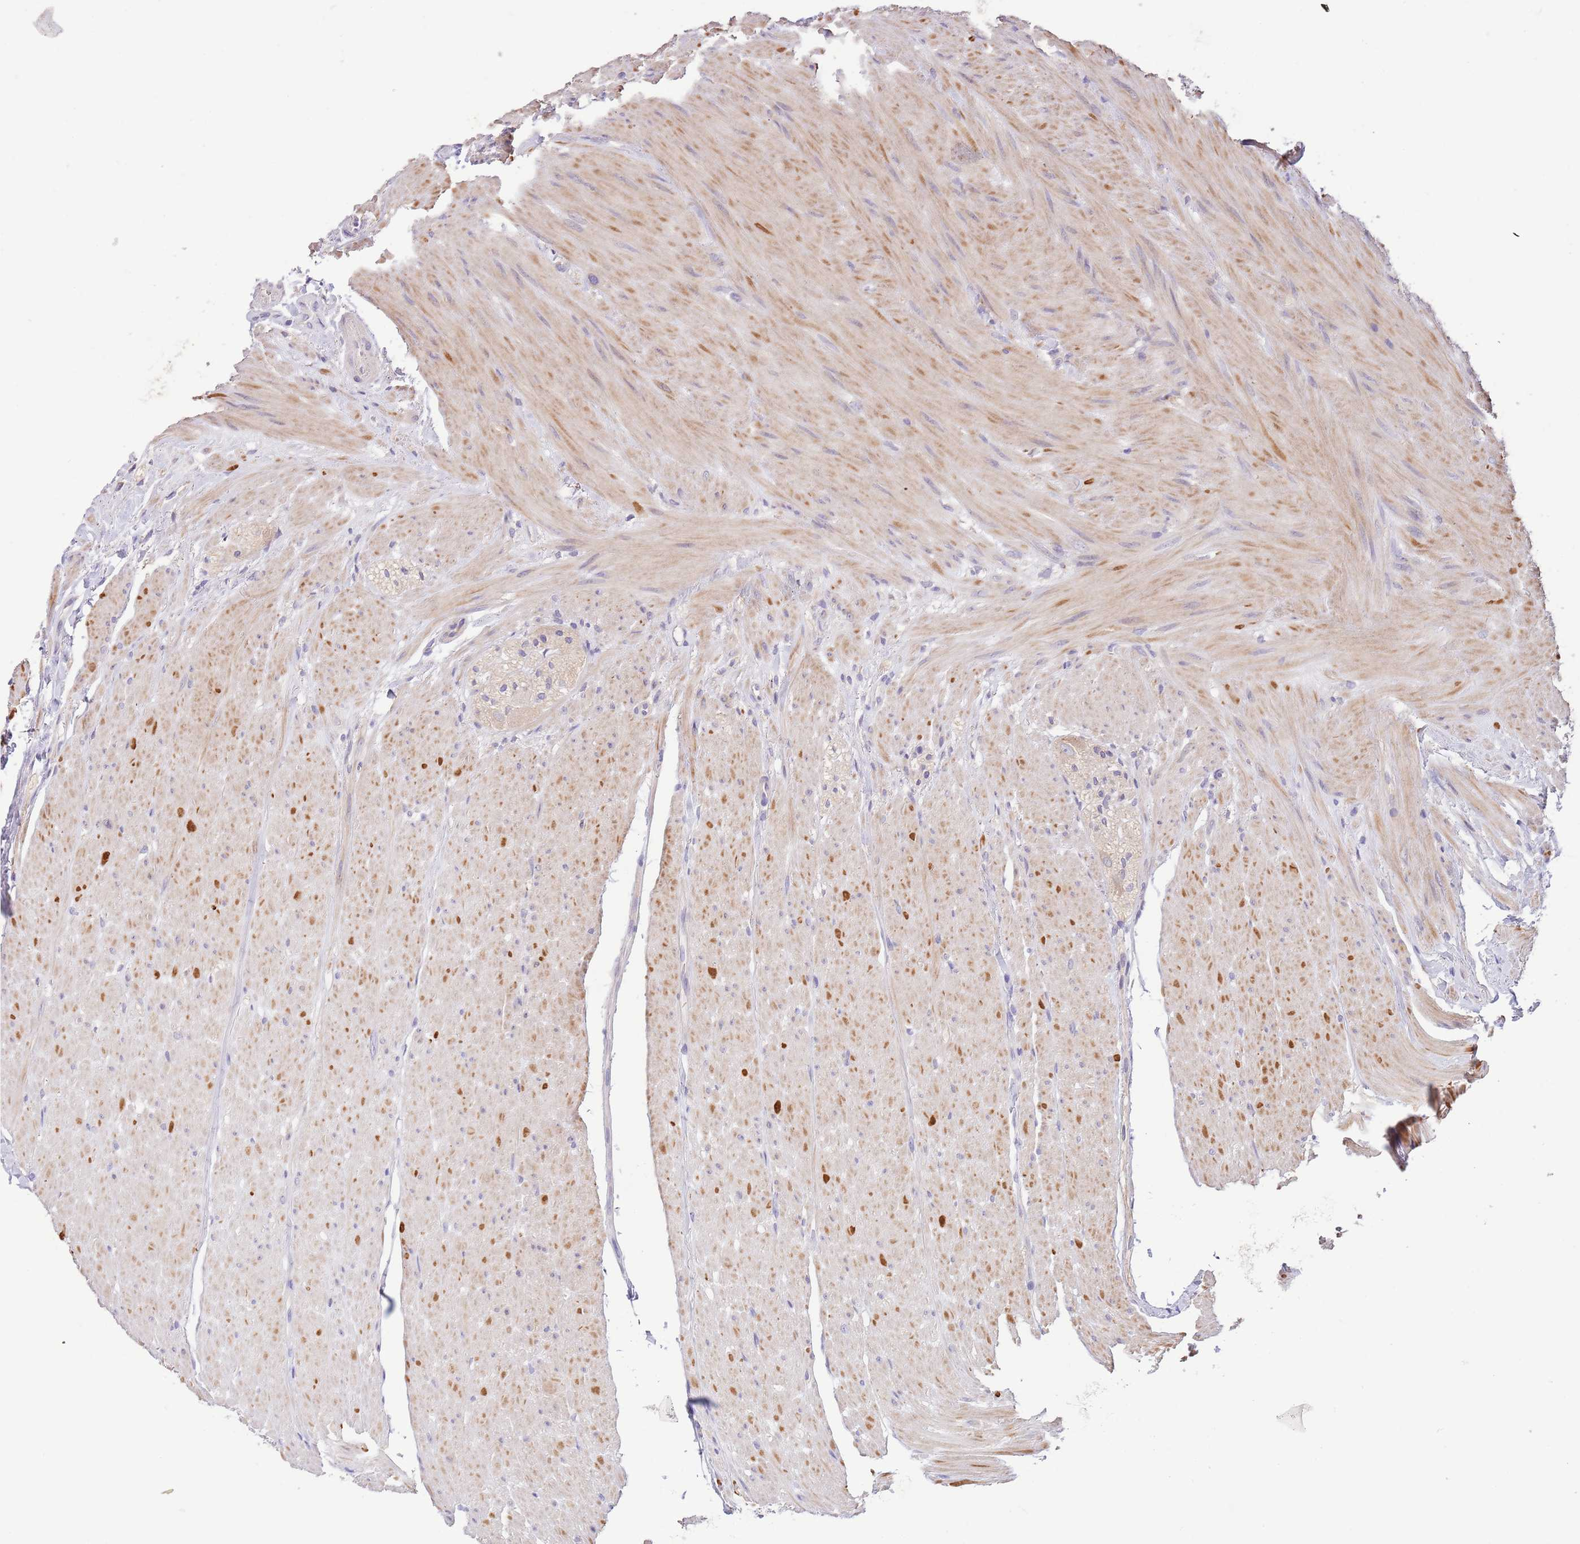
{"staining": {"intensity": "weak", "quantity": "25%-75%", "location": "cytoplasmic/membranous"}, "tissue": "colon", "cell_type": "Endothelial cells", "image_type": "normal", "snomed": [{"axis": "morphology", "description": "Normal tissue, NOS"}, {"axis": "topography", "description": "Colon"}], "caption": "Endothelial cells display low levels of weak cytoplasmic/membranous positivity in about 25%-75% of cells in normal colon.", "gene": "ZNF658", "patient": {"sex": "female", "age": 82}}